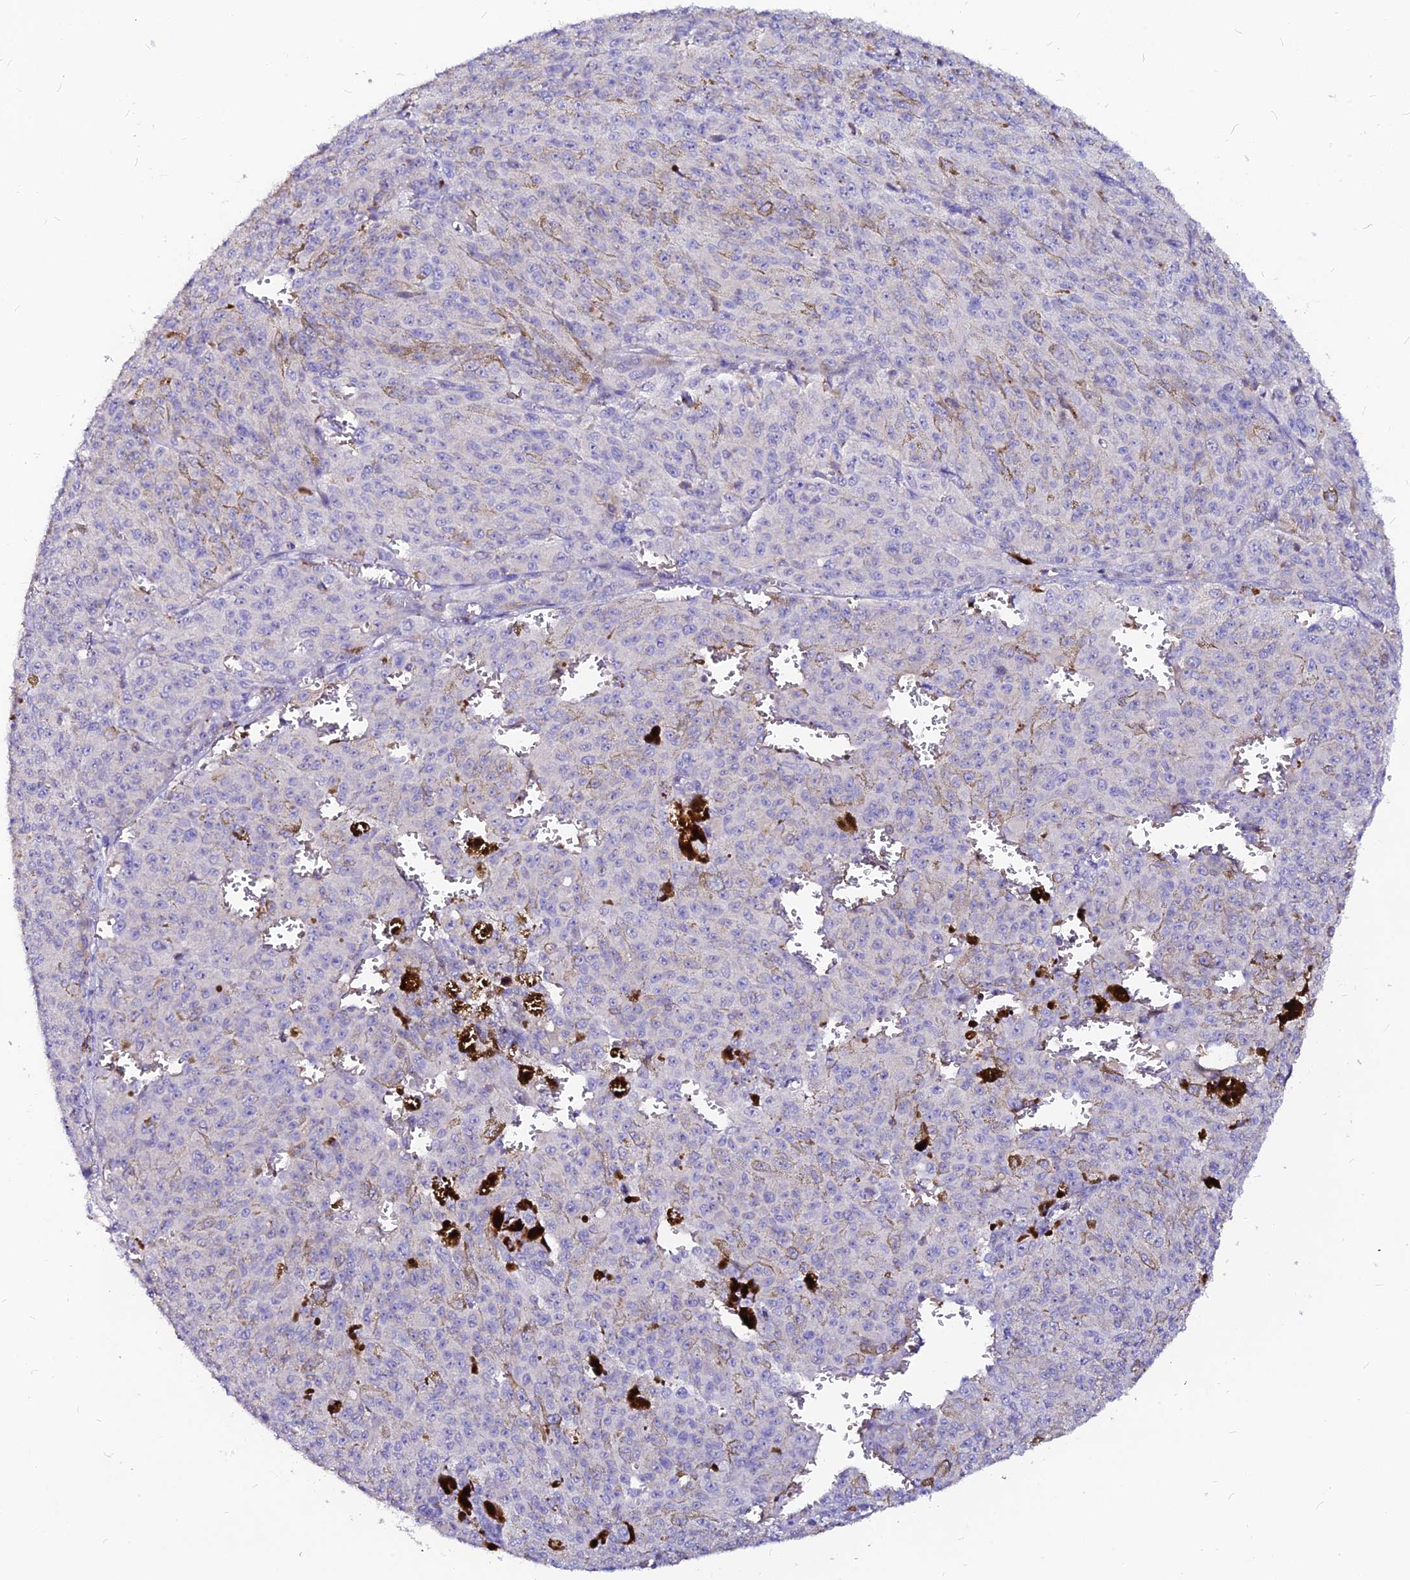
{"staining": {"intensity": "negative", "quantity": "none", "location": "none"}, "tissue": "melanoma", "cell_type": "Tumor cells", "image_type": "cancer", "snomed": [{"axis": "morphology", "description": "Malignant melanoma, NOS"}, {"axis": "topography", "description": "Skin"}], "caption": "The immunohistochemistry micrograph has no significant positivity in tumor cells of malignant melanoma tissue.", "gene": "DENND2D", "patient": {"sex": "female", "age": 52}}